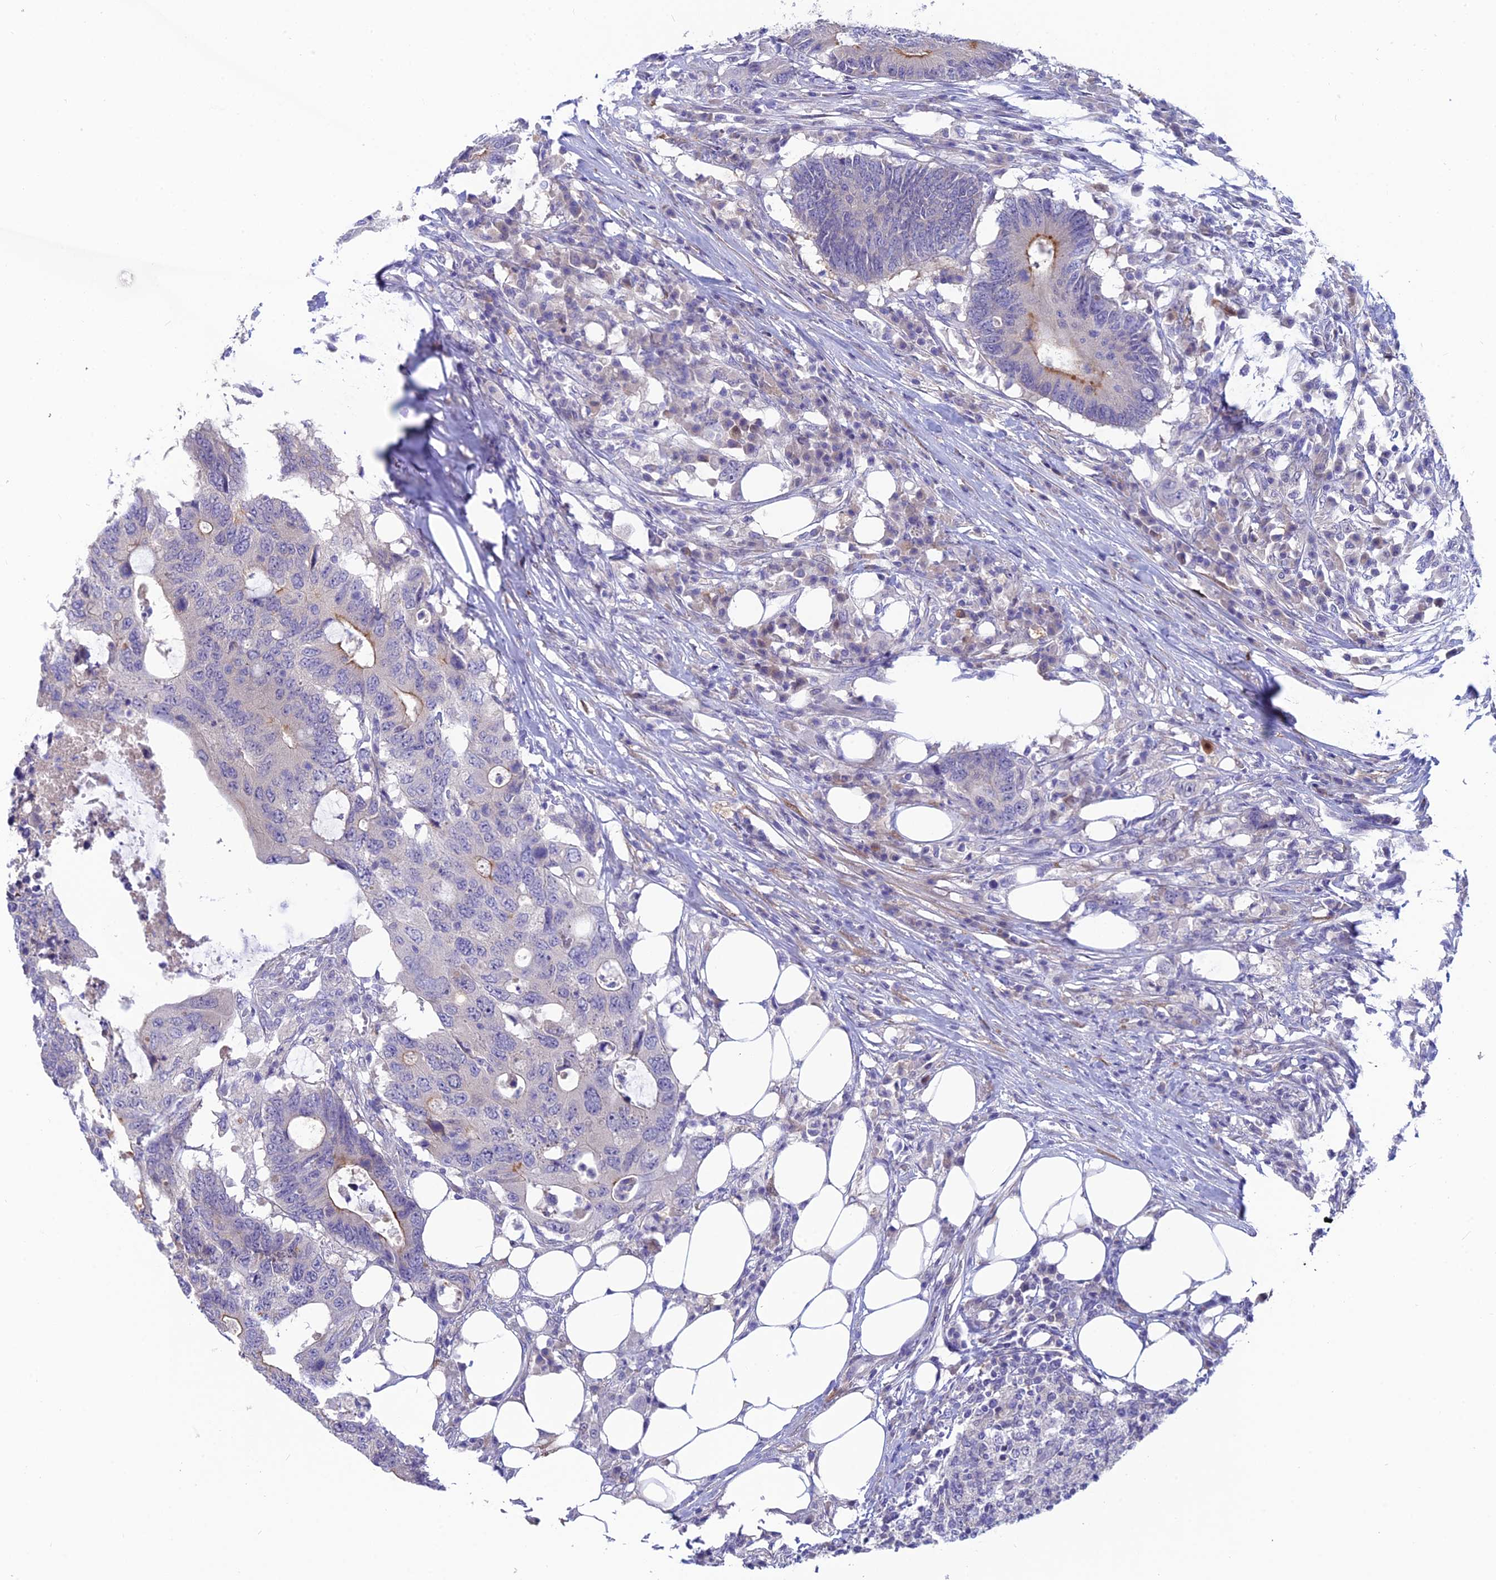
{"staining": {"intensity": "moderate", "quantity": "<25%", "location": "cytoplasmic/membranous"}, "tissue": "colorectal cancer", "cell_type": "Tumor cells", "image_type": "cancer", "snomed": [{"axis": "morphology", "description": "Adenocarcinoma, NOS"}, {"axis": "topography", "description": "Colon"}], "caption": "High-power microscopy captured an immunohistochemistry histopathology image of colorectal cancer, revealing moderate cytoplasmic/membranous positivity in about <25% of tumor cells.", "gene": "XPO7", "patient": {"sex": "male", "age": 71}}